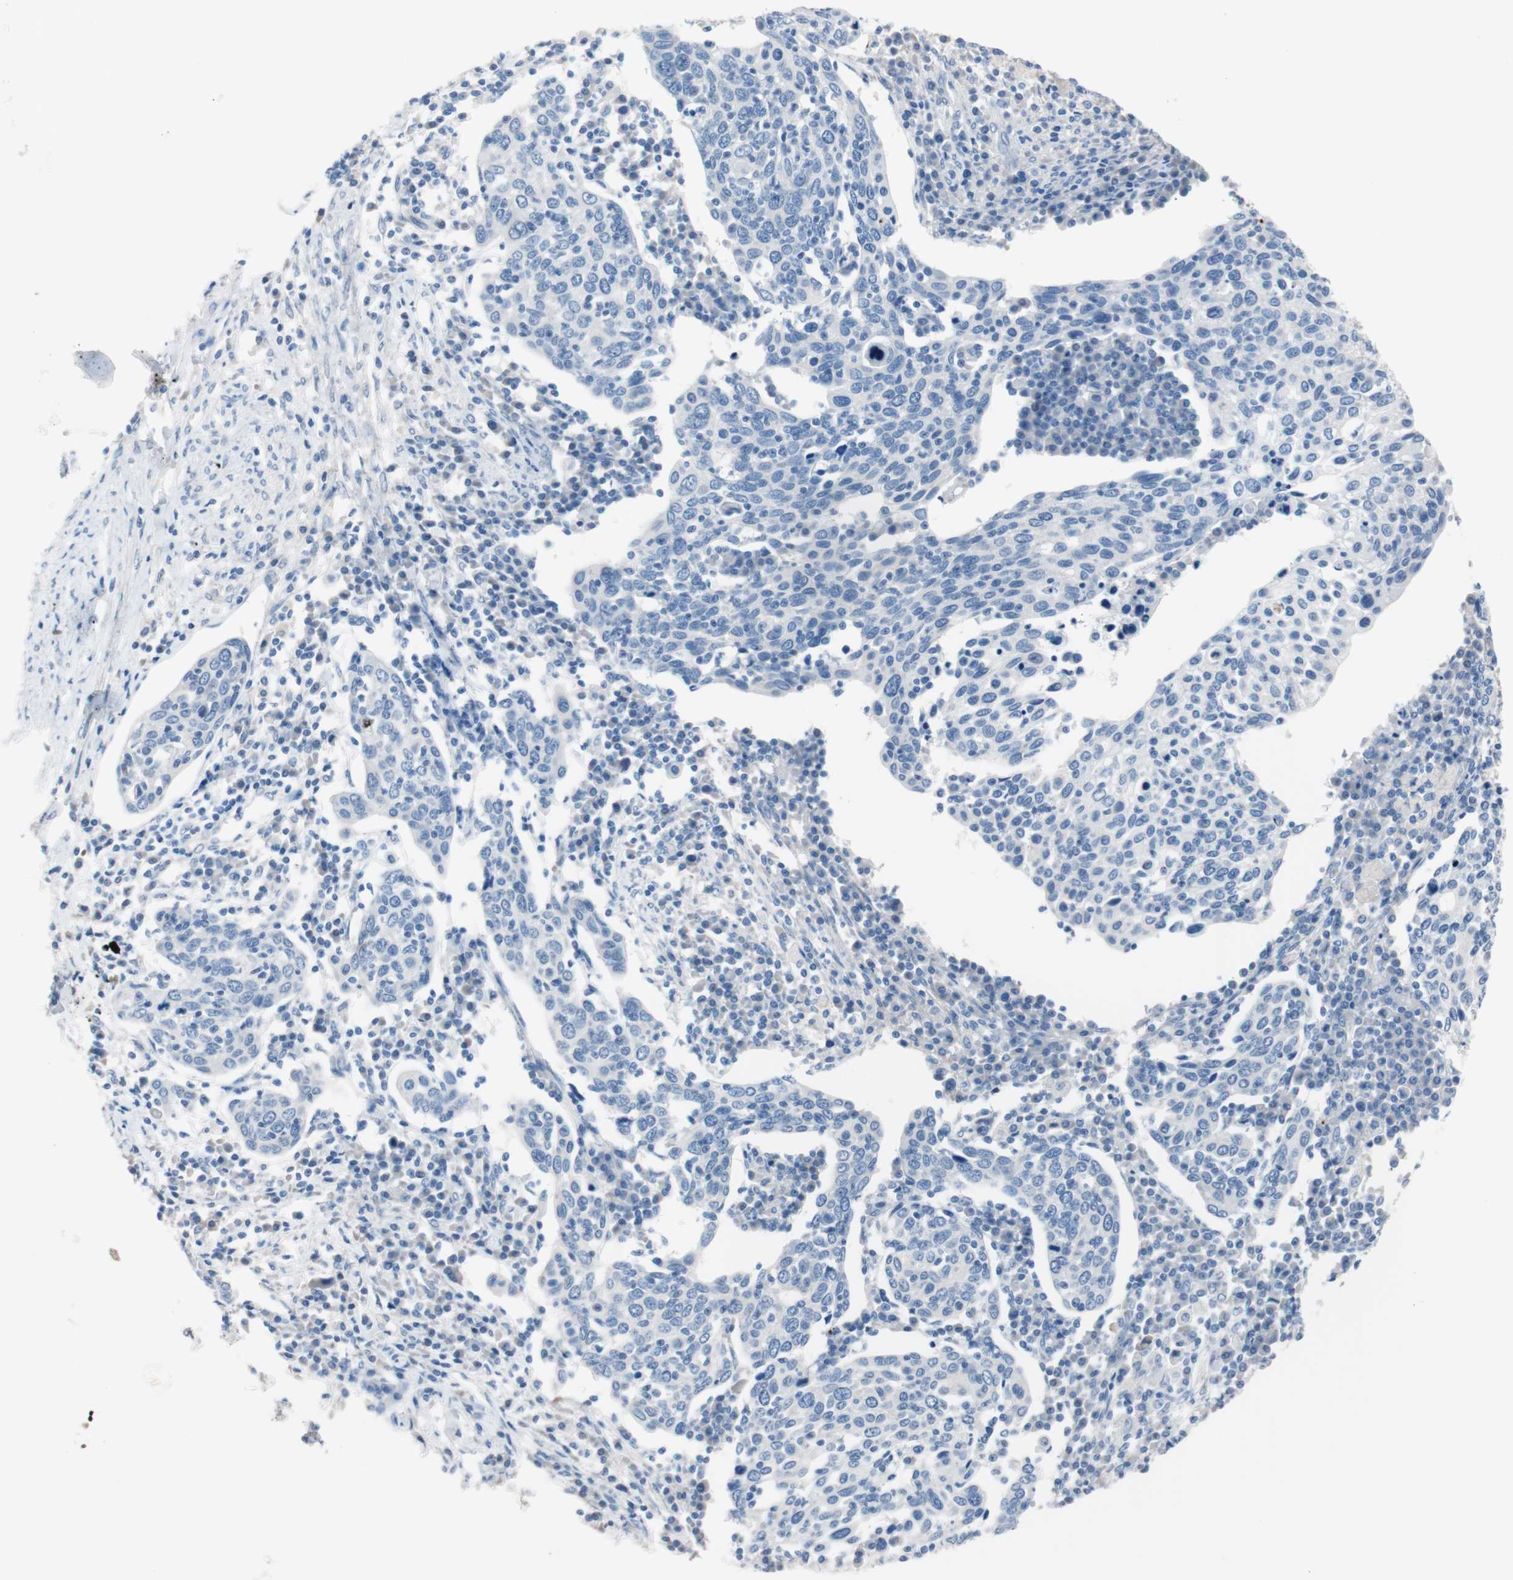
{"staining": {"intensity": "negative", "quantity": "none", "location": "none"}, "tissue": "cervical cancer", "cell_type": "Tumor cells", "image_type": "cancer", "snomed": [{"axis": "morphology", "description": "Squamous cell carcinoma, NOS"}, {"axis": "topography", "description": "Cervix"}], "caption": "The photomicrograph shows no staining of tumor cells in cervical cancer. (Stains: DAB (3,3'-diaminobenzidine) immunohistochemistry (IHC) with hematoxylin counter stain, Microscopy: brightfield microscopy at high magnification).", "gene": "ULBP1", "patient": {"sex": "female", "age": 40}}